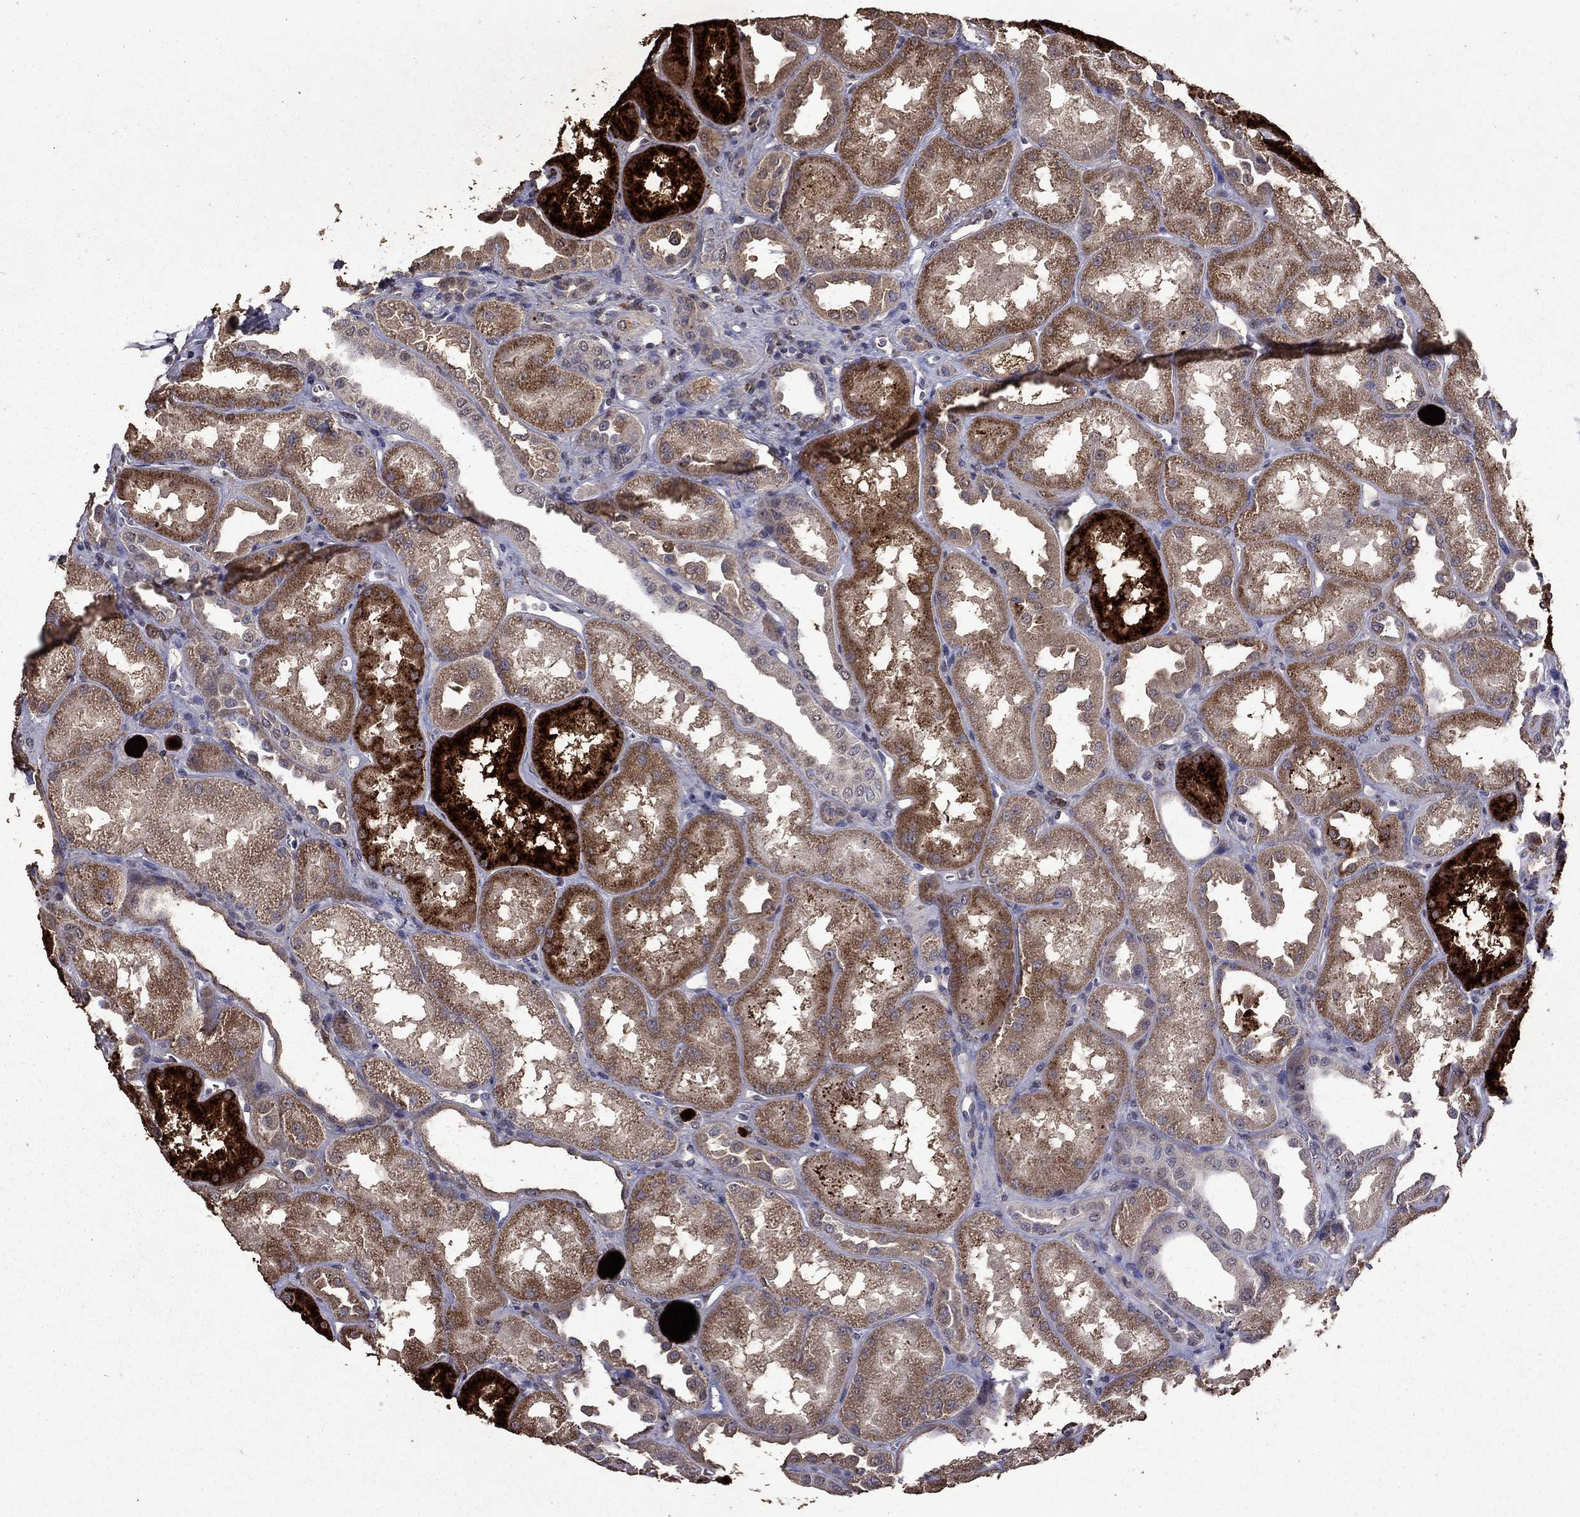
{"staining": {"intensity": "negative", "quantity": "none", "location": "none"}, "tissue": "kidney", "cell_type": "Cells in glomeruli", "image_type": "normal", "snomed": [{"axis": "morphology", "description": "Normal tissue, NOS"}, {"axis": "topography", "description": "Kidney"}], "caption": "Histopathology image shows no protein staining in cells in glomeruli of benign kidney. (Brightfield microscopy of DAB IHC at high magnification).", "gene": "SERPINA5", "patient": {"sex": "male", "age": 61}}